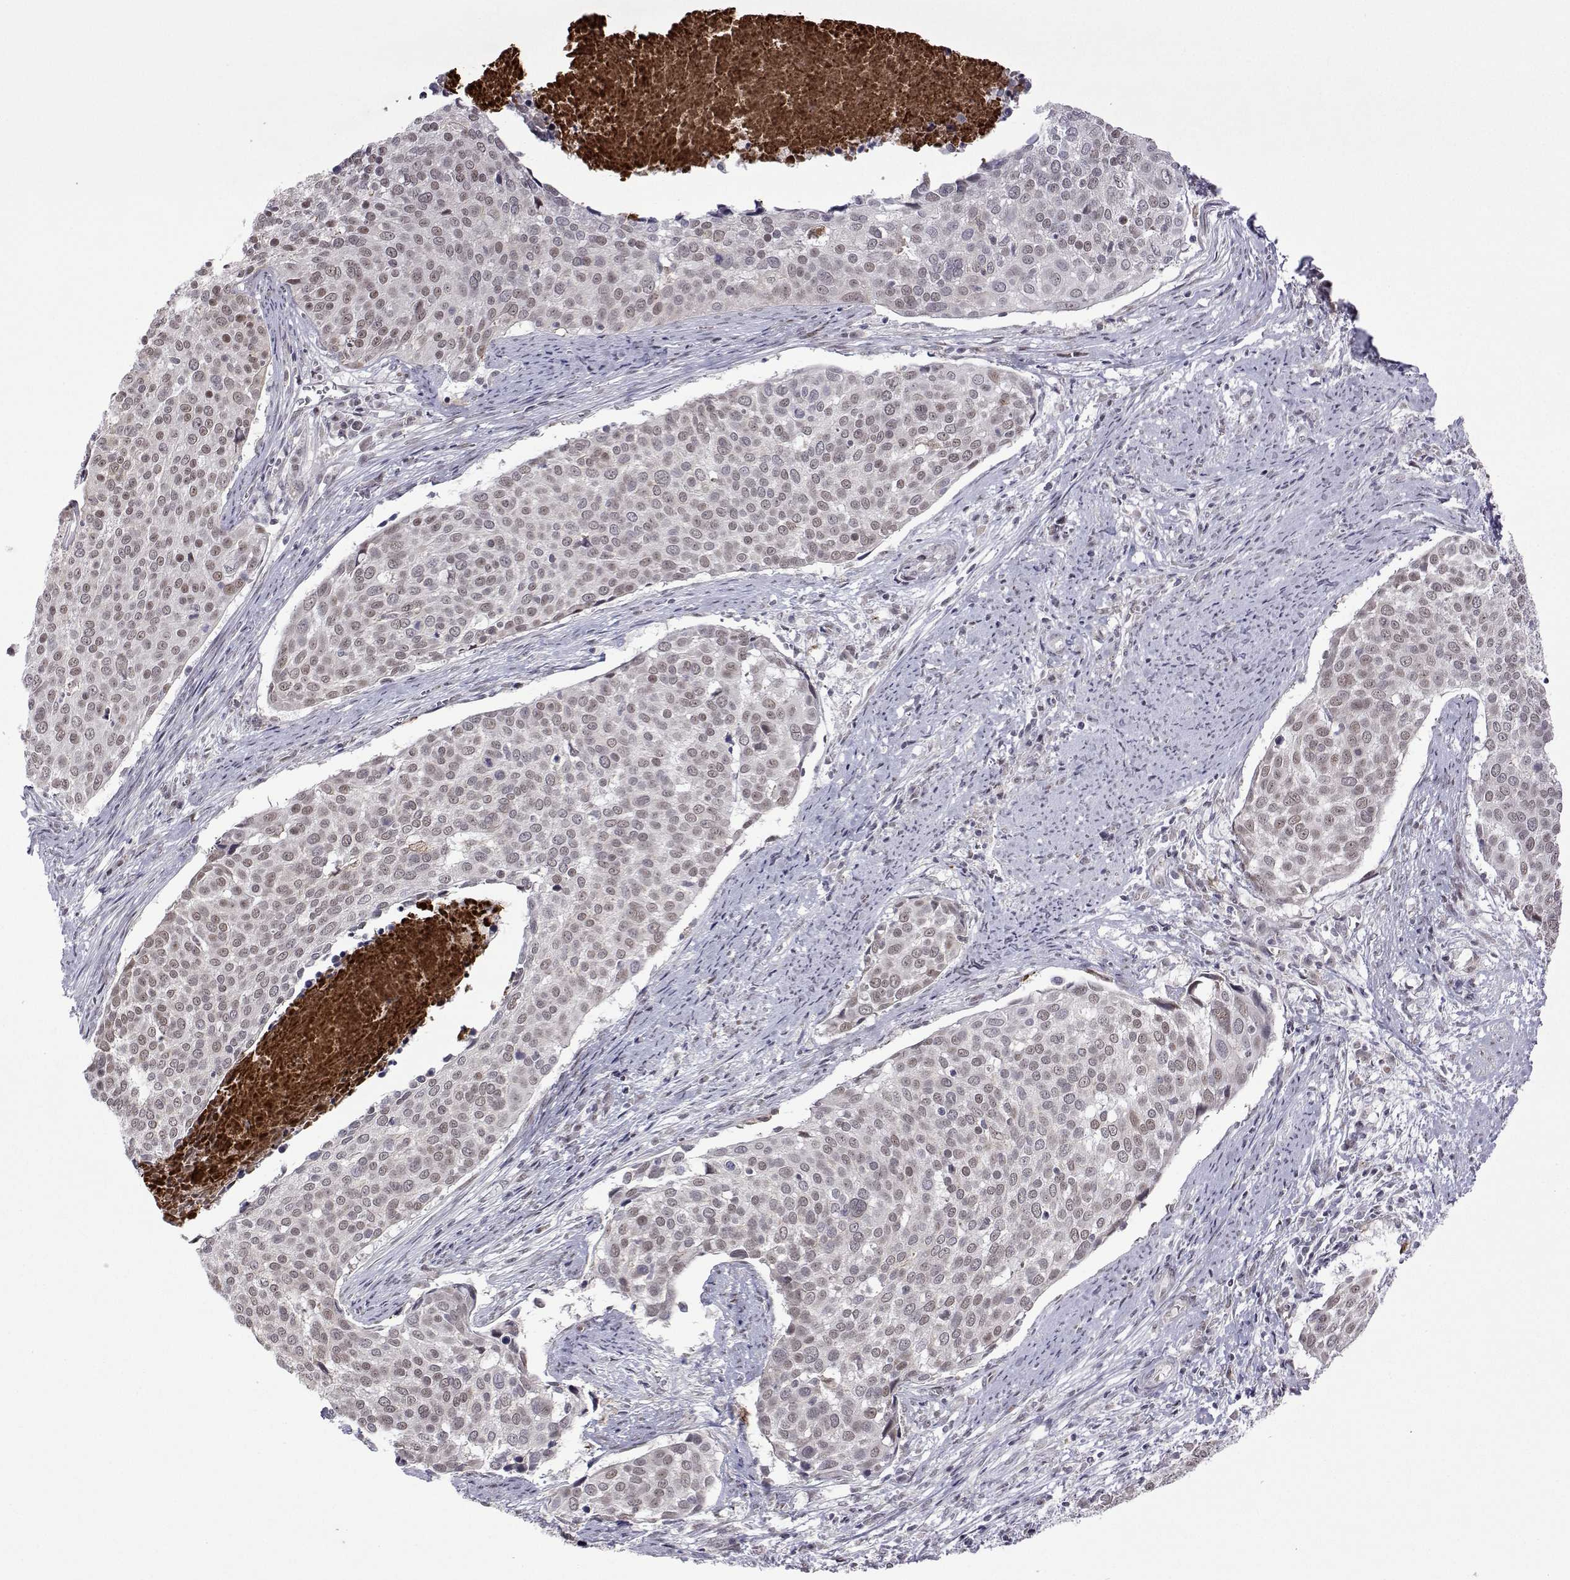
{"staining": {"intensity": "weak", "quantity": "25%-75%", "location": "nuclear"}, "tissue": "cervical cancer", "cell_type": "Tumor cells", "image_type": "cancer", "snomed": [{"axis": "morphology", "description": "Squamous cell carcinoma, NOS"}, {"axis": "topography", "description": "Cervix"}], "caption": "Tumor cells exhibit weak nuclear positivity in approximately 25%-75% of cells in cervical squamous cell carcinoma. The protein is shown in brown color, while the nuclei are stained blue.", "gene": "EFCAB3", "patient": {"sex": "female", "age": 39}}